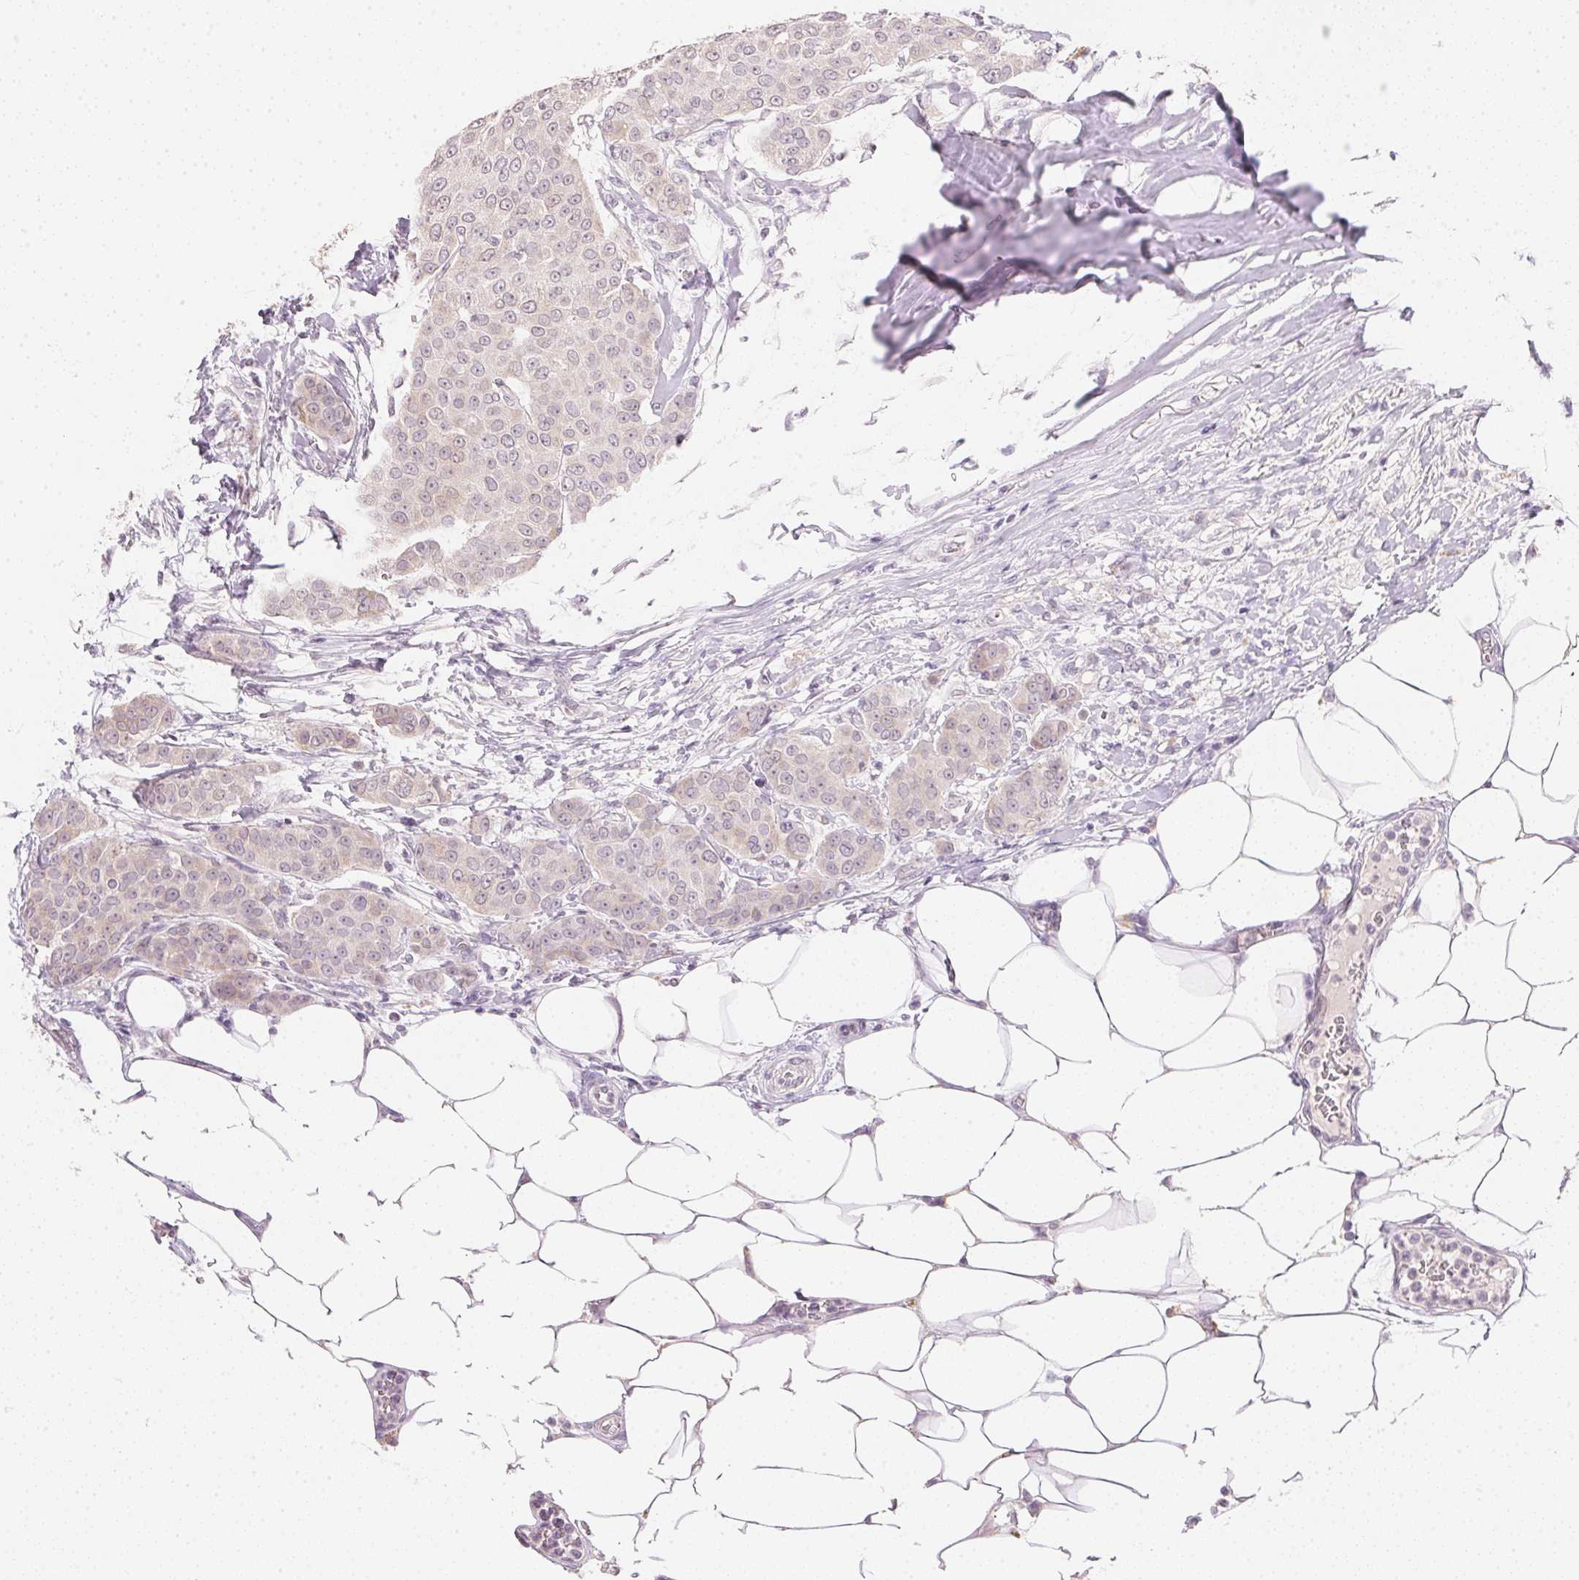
{"staining": {"intensity": "weak", "quantity": "<25%", "location": "cytoplasmic/membranous"}, "tissue": "breast cancer", "cell_type": "Tumor cells", "image_type": "cancer", "snomed": [{"axis": "morphology", "description": "Duct carcinoma"}, {"axis": "topography", "description": "Breast"}], "caption": "Immunohistochemistry (IHC) photomicrograph of human breast cancer stained for a protein (brown), which exhibits no expression in tumor cells.", "gene": "DHCR24", "patient": {"sex": "female", "age": 91}}